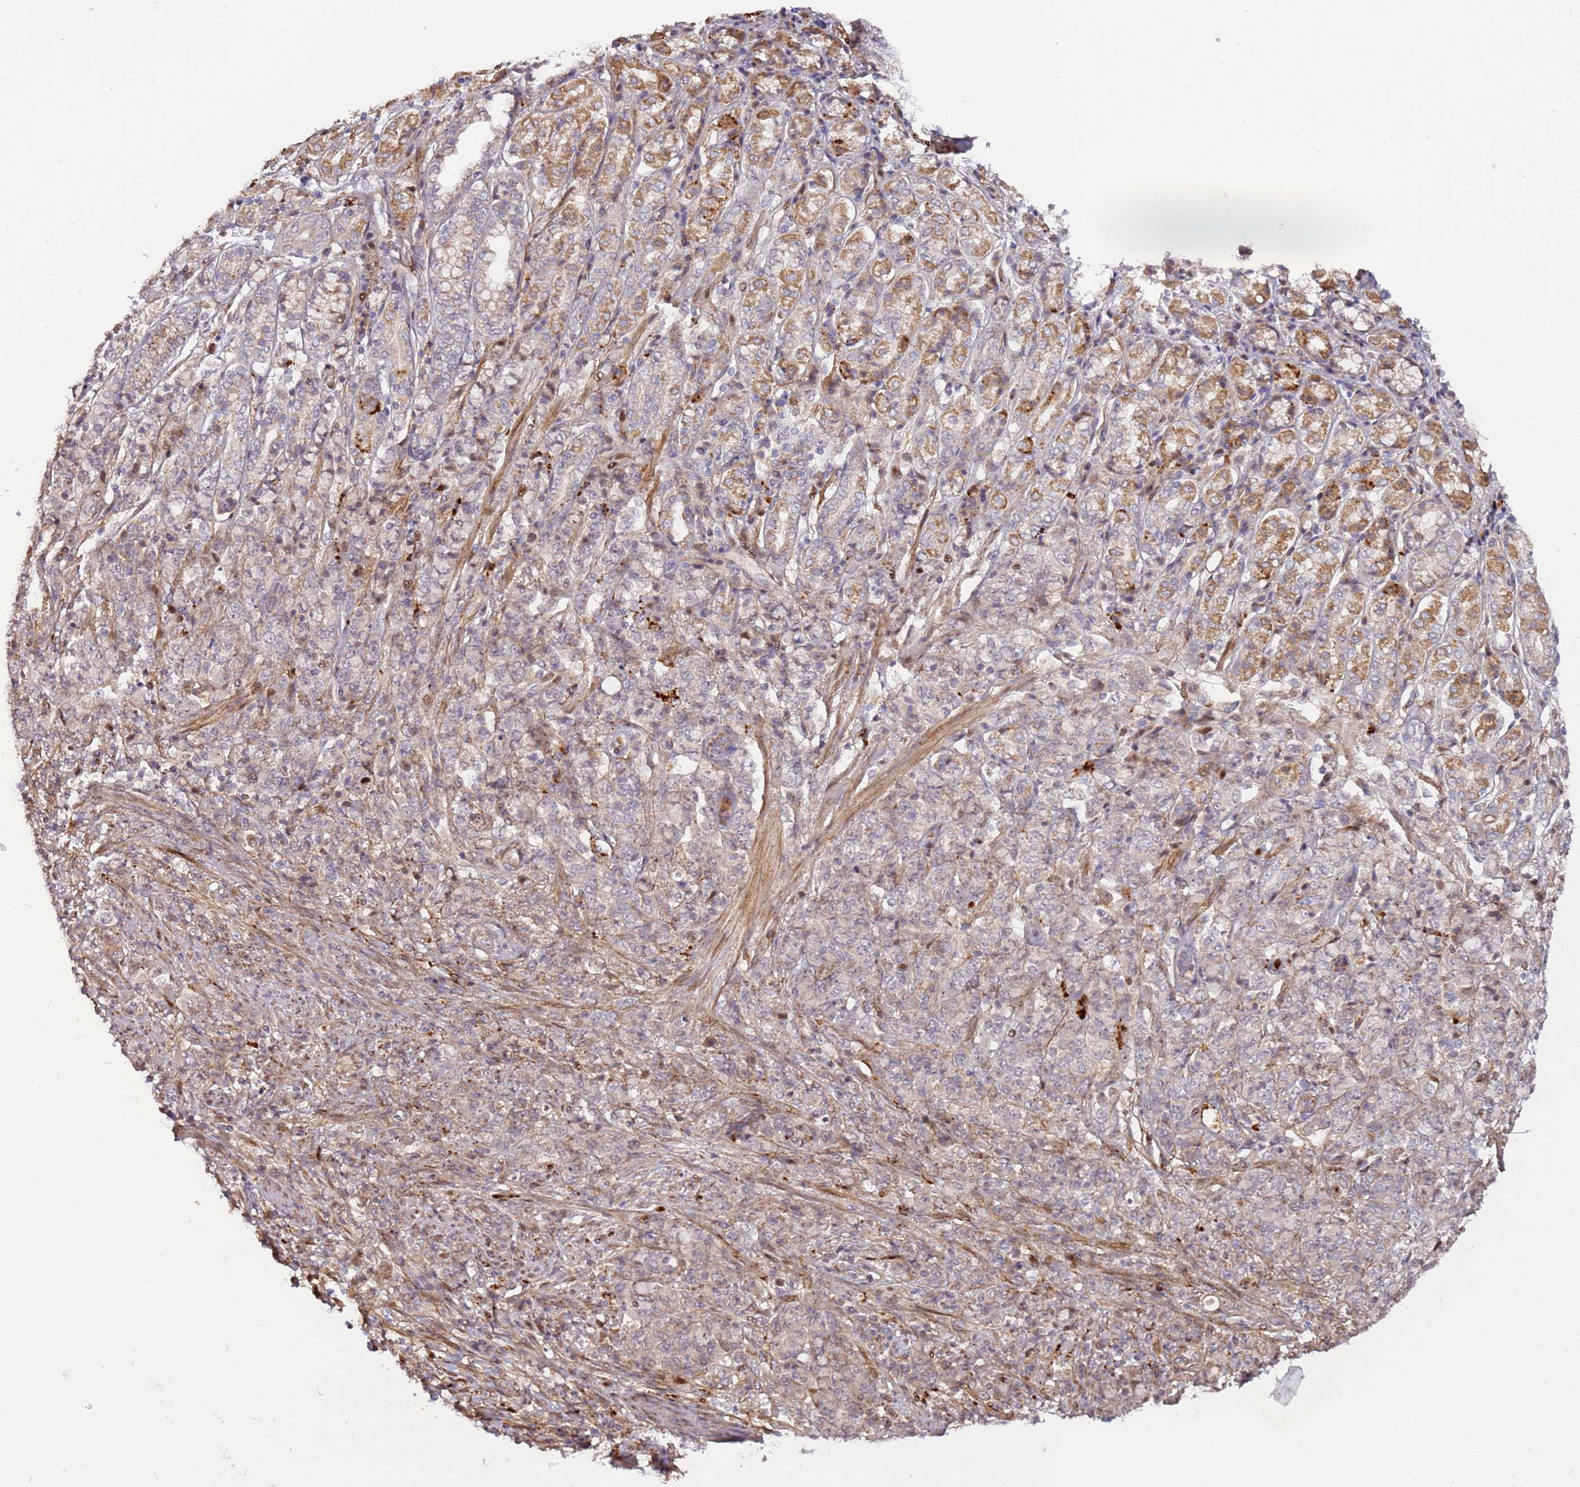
{"staining": {"intensity": "negative", "quantity": "none", "location": "none"}, "tissue": "stomach cancer", "cell_type": "Tumor cells", "image_type": "cancer", "snomed": [{"axis": "morphology", "description": "Adenocarcinoma, NOS"}, {"axis": "topography", "description": "Stomach"}], "caption": "Histopathology image shows no significant protein staining in tumor cells of adenocarcinoma (stomach). (Brightfield microscopy of DAB immunohistochemistry at high magnification).", "gene": "RHBDL1", "patient": {"sex": "female", "age": 79}}